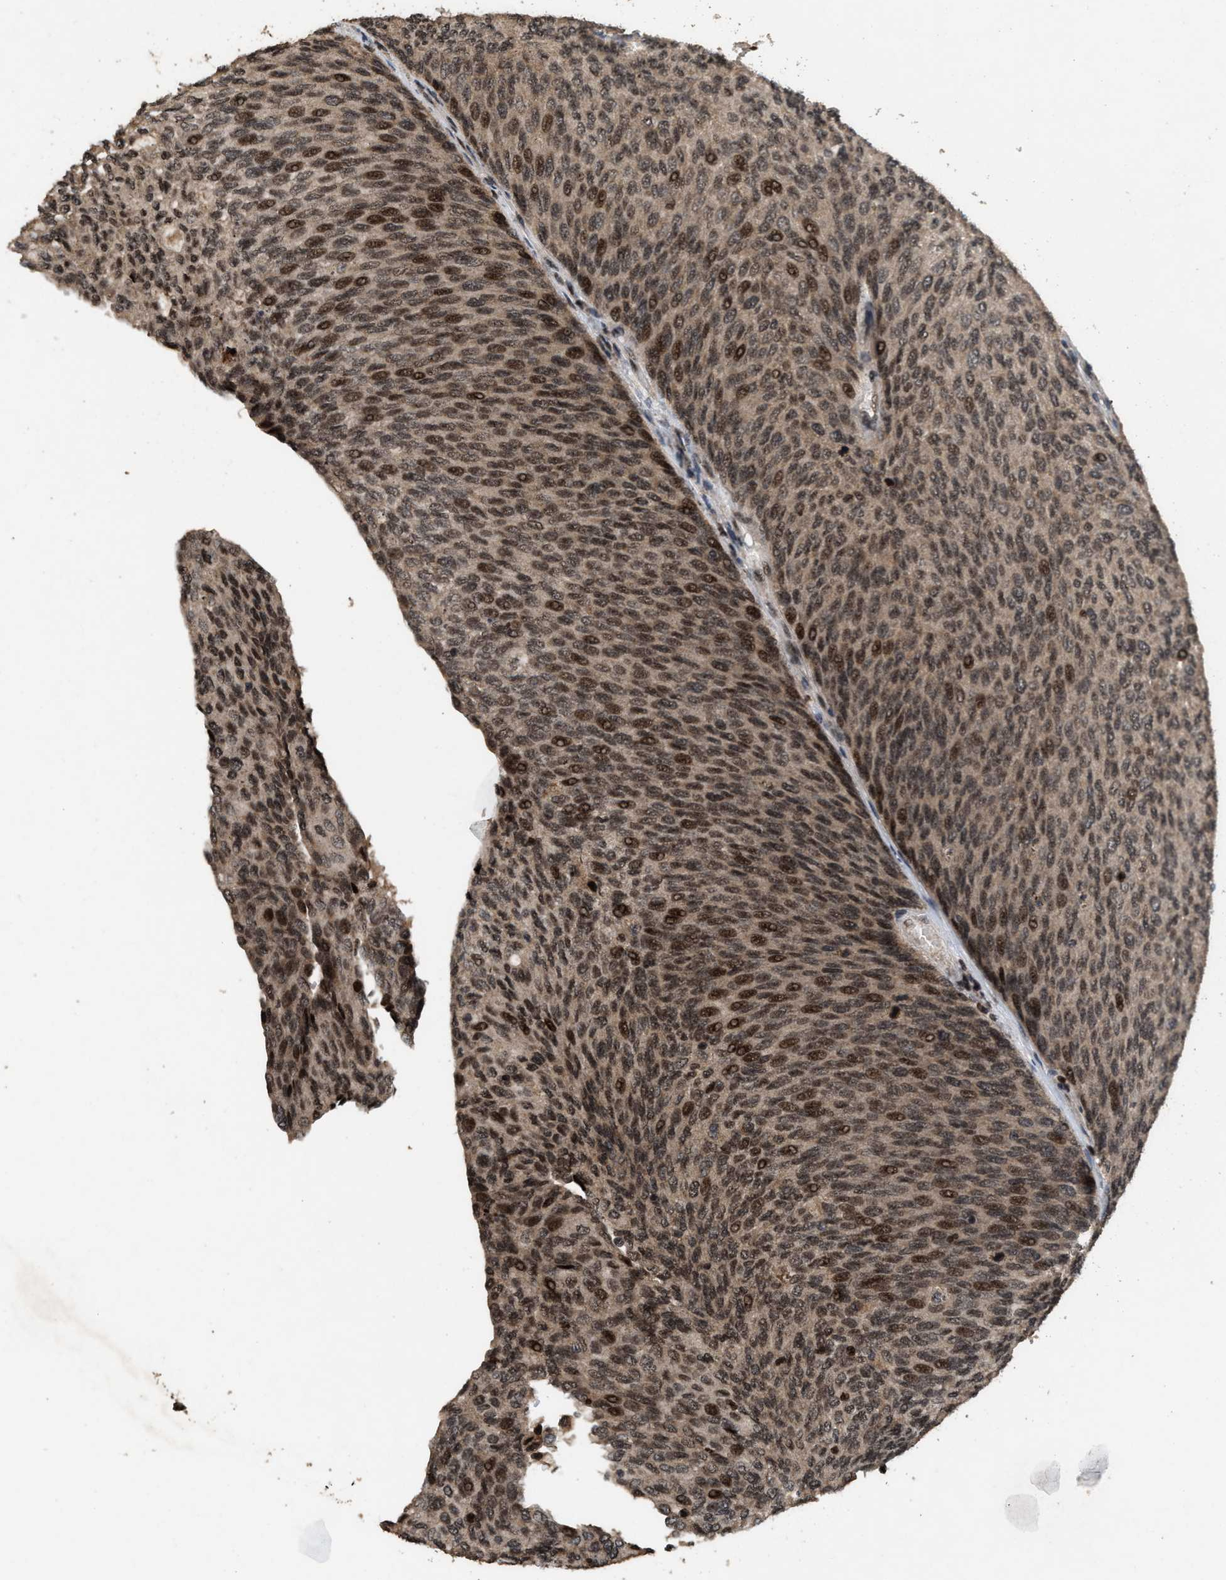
{"staining": {"intensity": "moderate", "quantity": ">75%", "location": "cytoplasmic/membranous,nuclear"}, "tissue": "urothelial cancer", "cell_type": "Tumor cells", "image_type": "cancer", "snomed": [{"axis": "morphology", "description": "Urothelial carcinoma, Low grade"}, {"axis": "topography", "description": "Urinary bladder"}], "caption": "The photomicrograph exhibits staining of urothelial carcinoma (low-grade), revealing moderate cytoplasmic/membranous and nuclear protein expression (brown color) within tumor cells.", "gene": "HAUS6", "patient": {"sex": "female", "age": 79}}